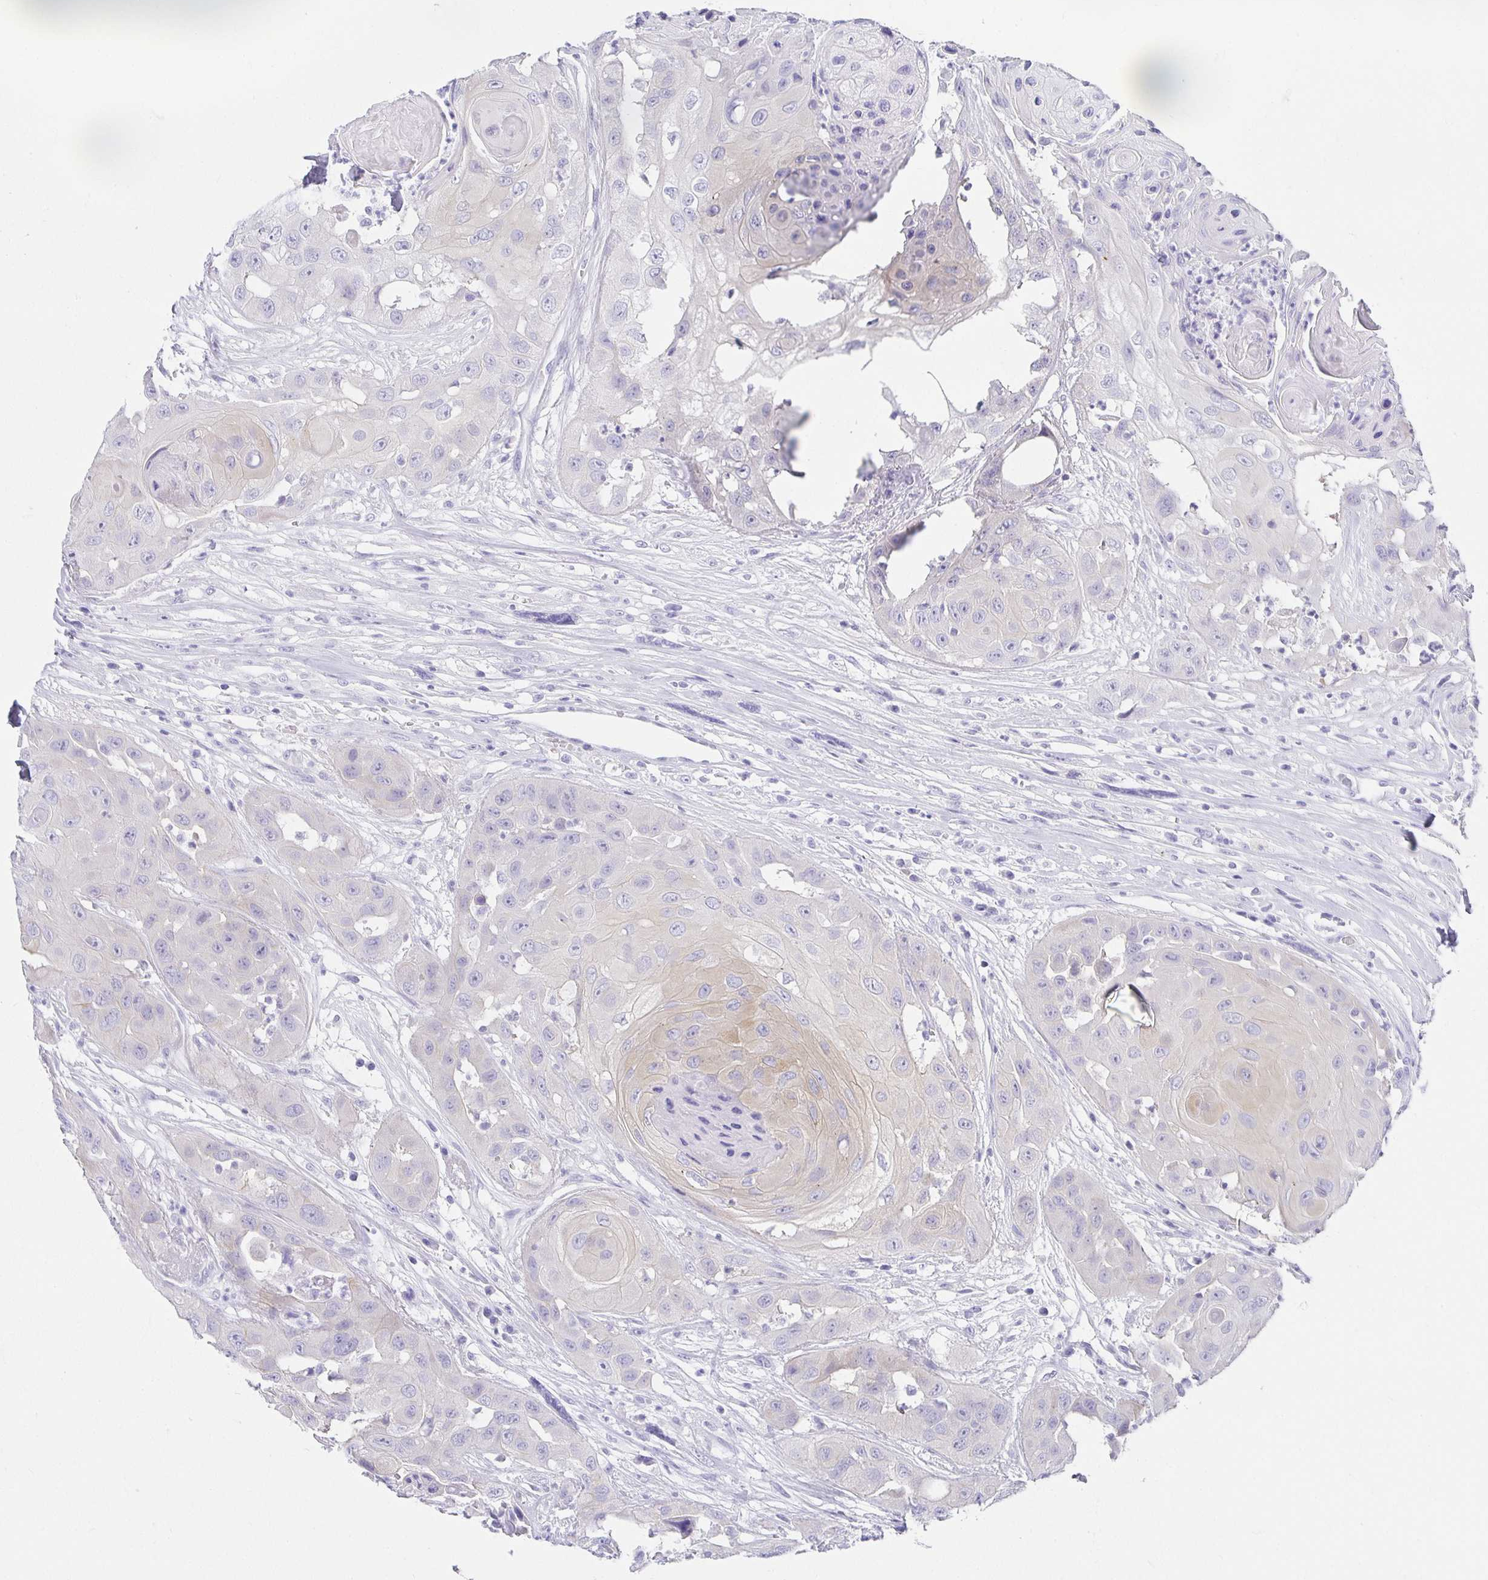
{"staining": {"intensity": "negative", "quantity": "none", "location": "none"}, "tissue": "head and neck cancer", "cell_type": "Tumor cells", "image_type": "cancer", "snomed": [{"axis": "morphology", "description": "Squamous cell carcinoma, NOS"}, {"axis": "topography", "description": "Head-Neck"}], "caption": "A high-resolution histopathology image shows IHC staining of head and neck cancer (squamous cell carcinoma), which exhibits no significant staining in tumor cells.", "gene": "CHAT", "patient": {"sex": "male", "age": 83}}